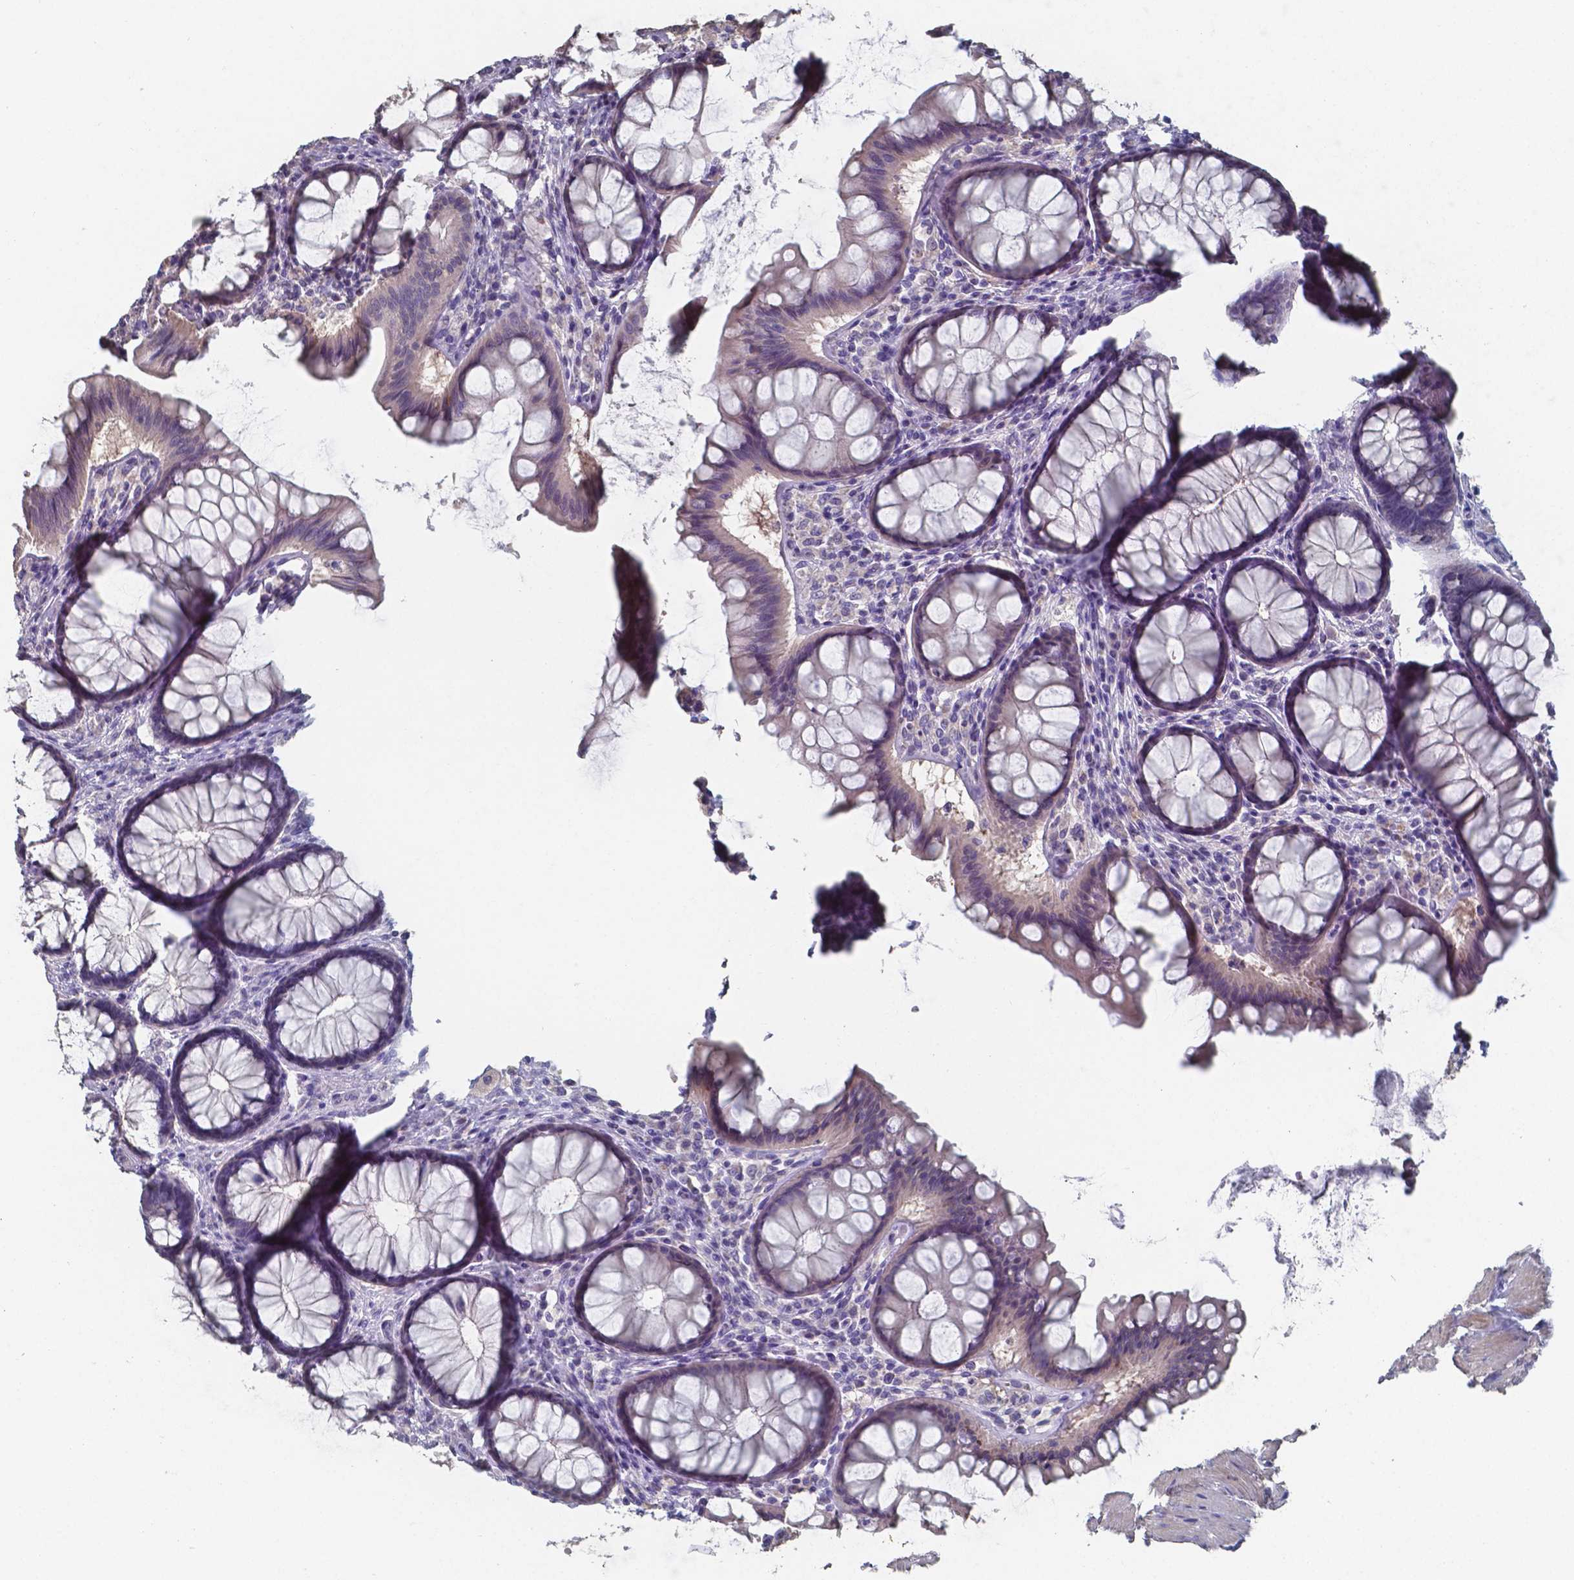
{"staining": {"intensity": "weak", "quantity": "<25%", "location": "cytoplasmic/membranous"}, "tissue": "colon", "cell_type": "Glandular cells", "image_type": "normal", "snomed": [{"axis": "morphology", "description": "Normal tissue, NOS"}, {"axis": "topography", "description": "Colon"}], "caption": "Immunohistochemistry (IHC) histopathology image of normal colon stained for a protein (brown), which displays no positivity in glandular cells.", "gene": "FOXJ1", "patient": {"sex": "female", "age": 65}}